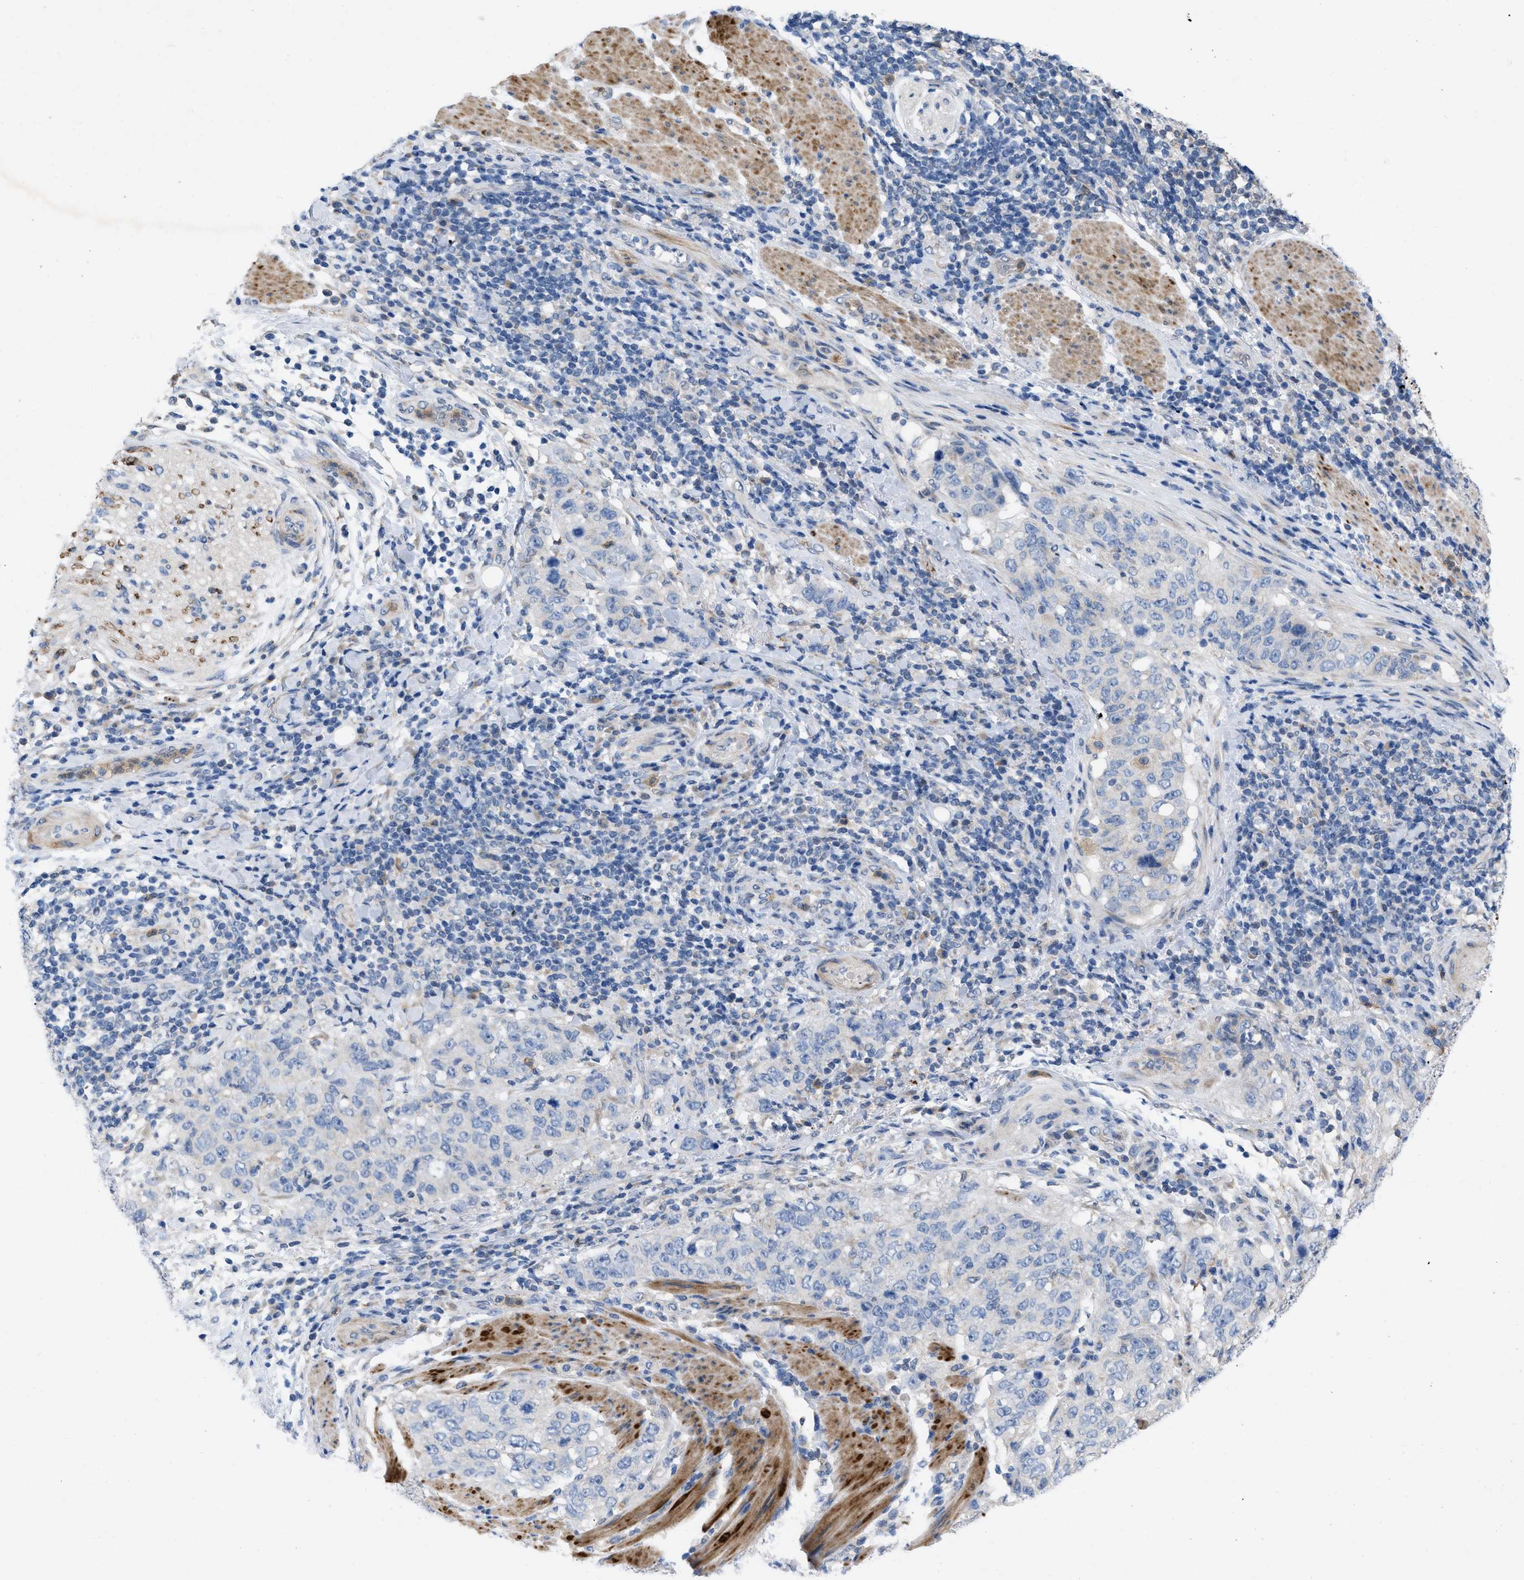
{"staining": {"intensity": "negative", "quantity": "none", "location": "none"}, "tissue": "stomach cancer", "cell_type": "Tumor cells", "image_type": "cancer", "snomed": [{"axis": "morphology", "description": "Adenocarcinoma, NOS"}, {"axis": "topography", "description": "Stomach"}], "caption": "High power microscopy image of an IHC micrograph of stomach cancer, revealing no significant expression in tumor cells.", "gene": "PLPPR5", "patient": {"sex": "male", "age": 48}}